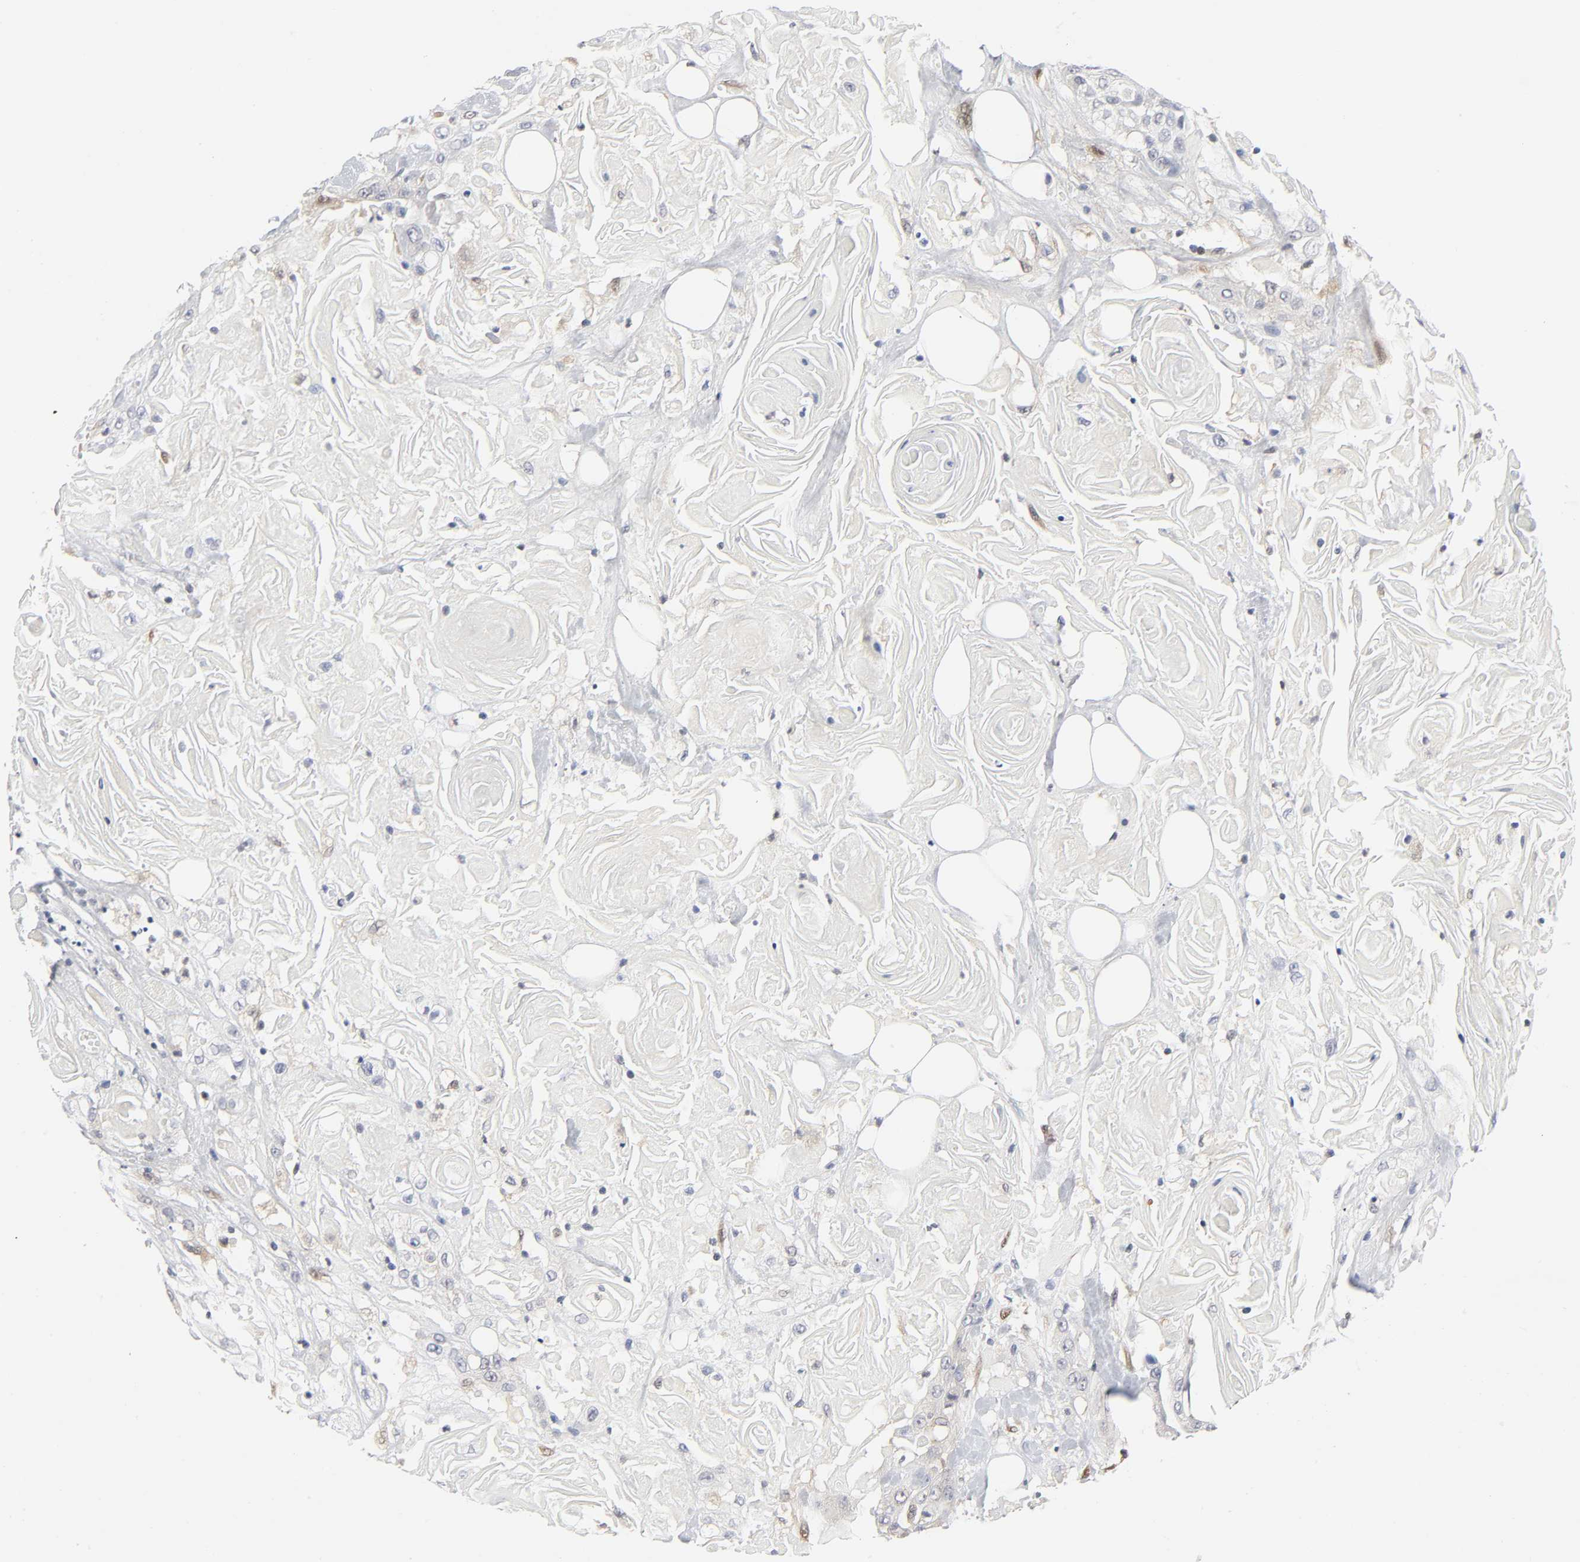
{"staining": {"intensity": "weak", "quantity": "25%-75%", "location": "cytoplasmic/membranous"}, "tissue": "head and neck cancer", "cell_type": "Tumor cells", "image_type": "cancer", "snomed": [{"axis": "morphology", "description": "Squamous cell carcinoma, NOS"}, {"axis": "topography", "description": "Head-Neck"}], "caption": "About 25%-75% of tumor cells in human squamous cell carcinoma (head and neck) exhibit weak cytoplasmic/membranous protein positivity as visualized by brown immunohistochemical staining.", "gene": "PTEN", "patient": {"sex": "female", "age": 84}}